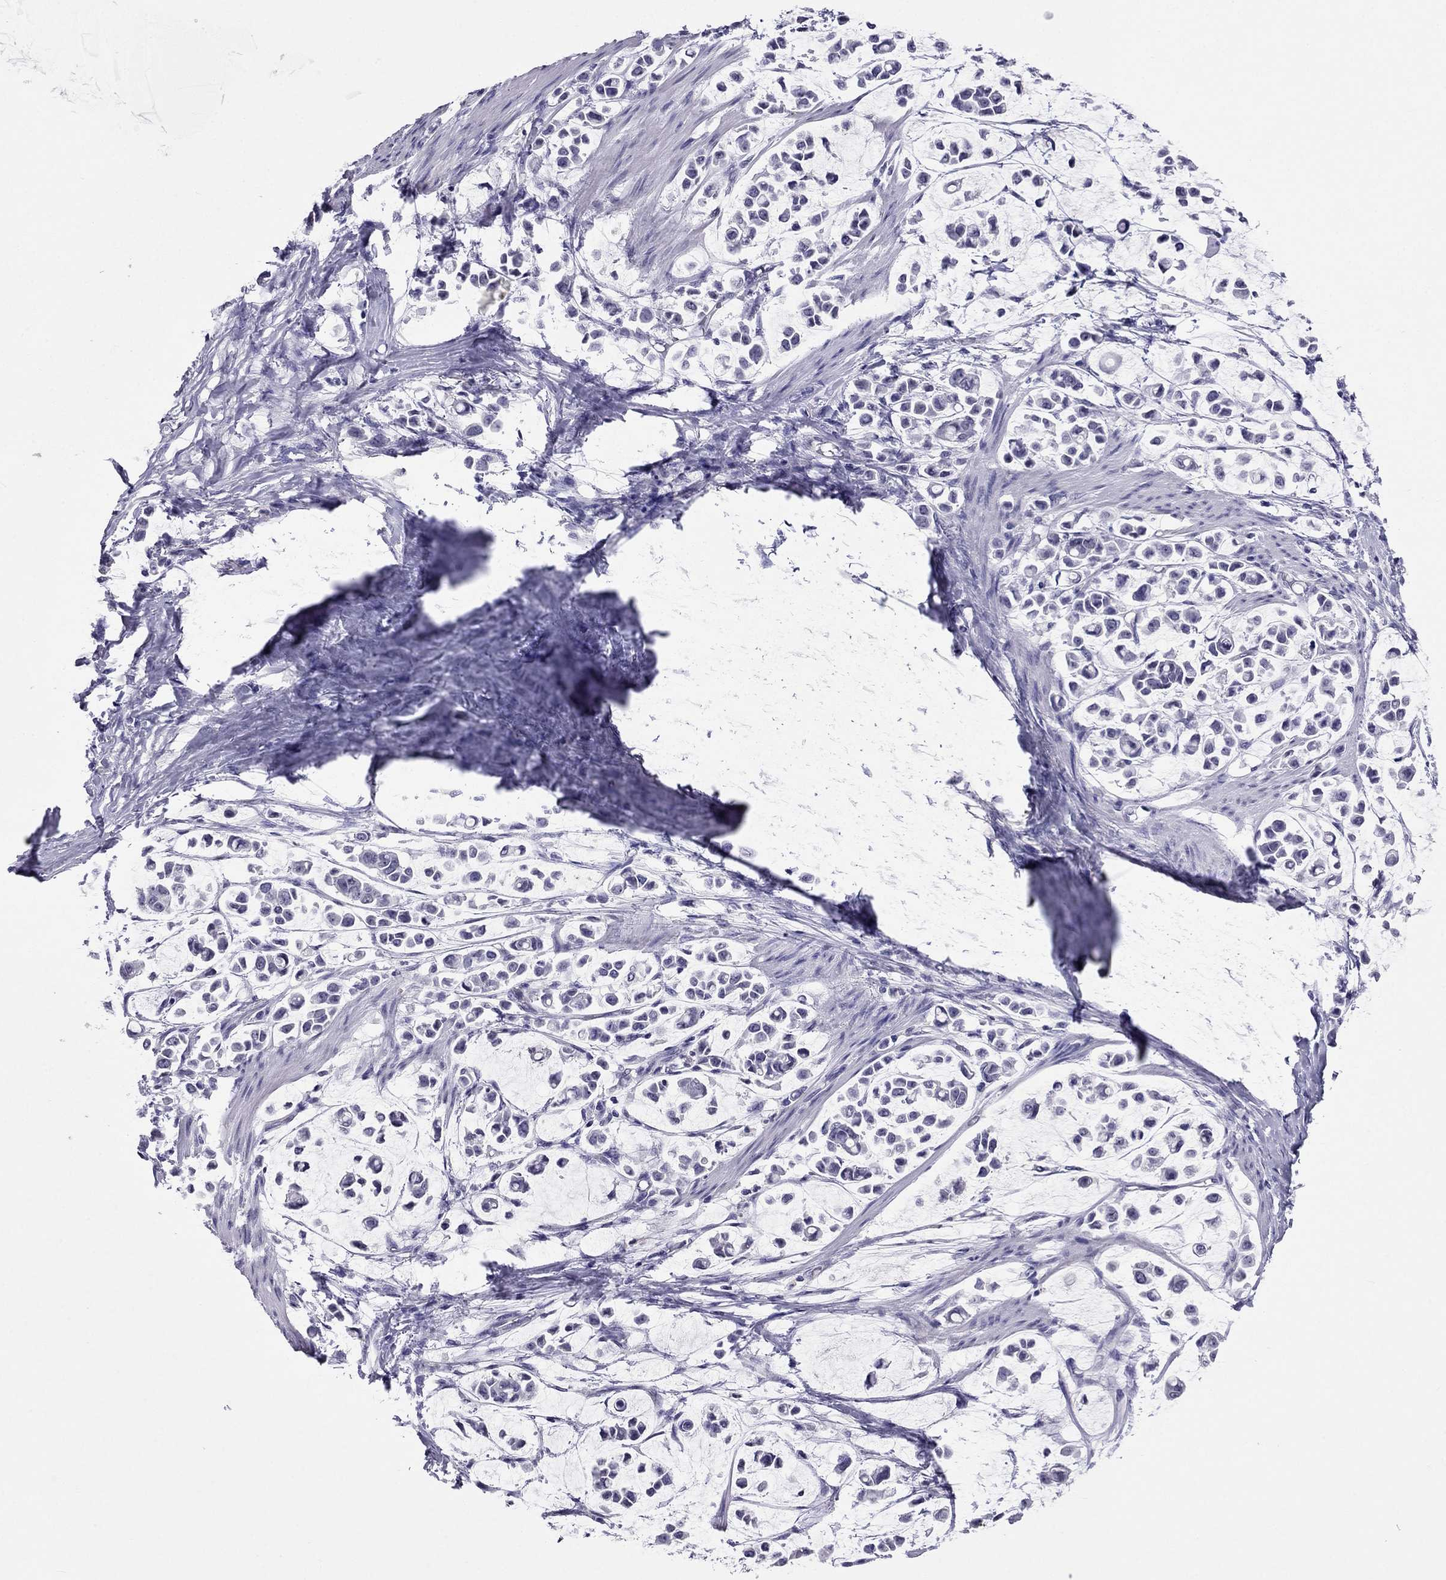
{"staining": {"intensity": "negative", "quantity": "none", "location": "none"}, "tissue": "stomach cancer", "cell_type": "Tumor cells", "image_type": "cancer", "snomed": [{"axis": "morphology", "description": "Adenocarcinoma, NOS"}, {"axis": "topography", "description": "Stomach"}], "caption": "This micrograph is of adenocarcinoma (stomach) stained with immunohistochemistry (IHC) to label a protein in brown with the nuclei are counter-stained blue. There is no positivity in tumor cells.", "gene": "CROCC2", "patient": {"sex": "male", "age": 82}}